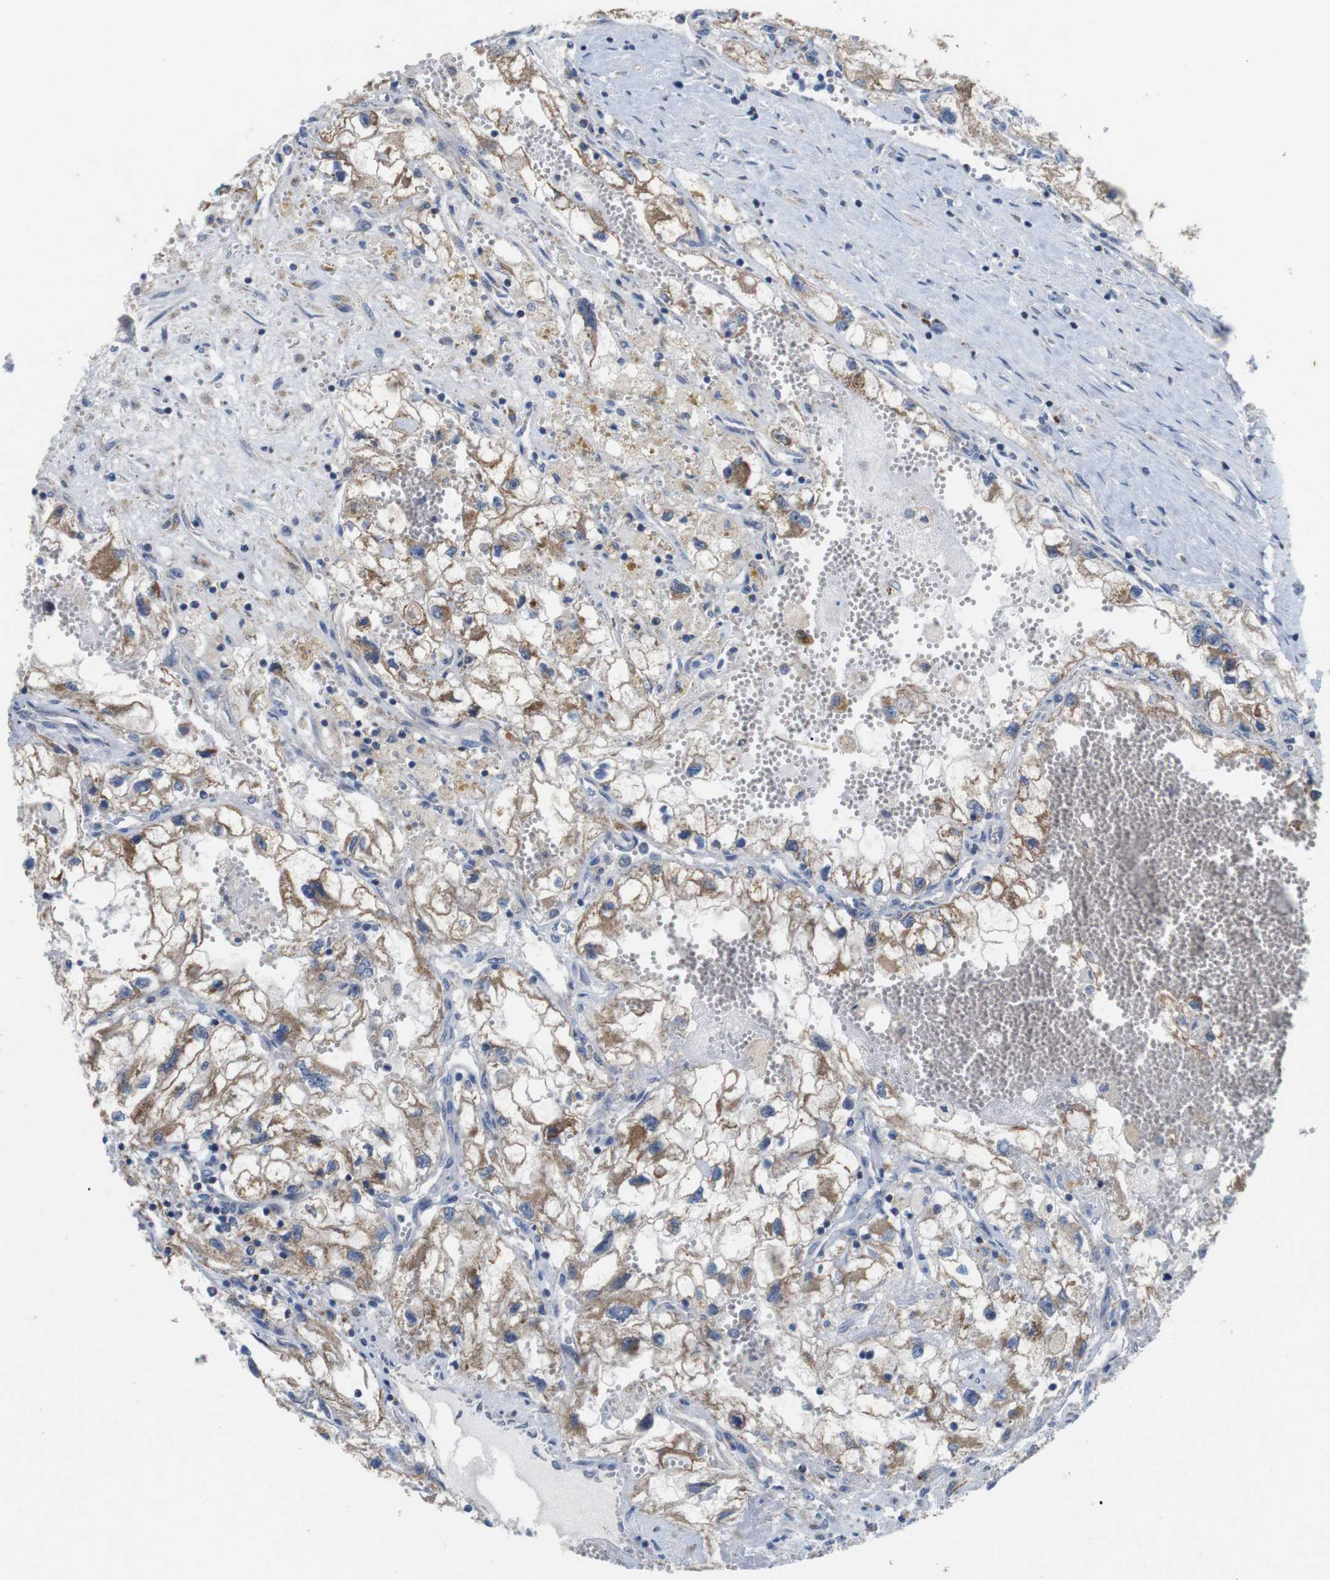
{"staining": {"intensity": "moderate", "quantity": ">75%", "location": "cytoplasmic/membranous"}, "tissue": "renal cancer", "cell_type": "Tumor cells", "image_type": "cancer", "snomed": [{"axis": "morphology", "description": "Adenocarcinoma, NOS"}, {"axis": "topography", "description": "Kidney"}], "caption": "A histopathology image of renal adenocarcinoma stained for a protein reveals moderate cytoplasmic/membranous brown staining in tumor cells. Immunohistochemistry (ihc) stains the protein in brown and the nuclei are stained blue.", "gene": "F2RL1", "patient": {"sex": "female", "age": 70}}